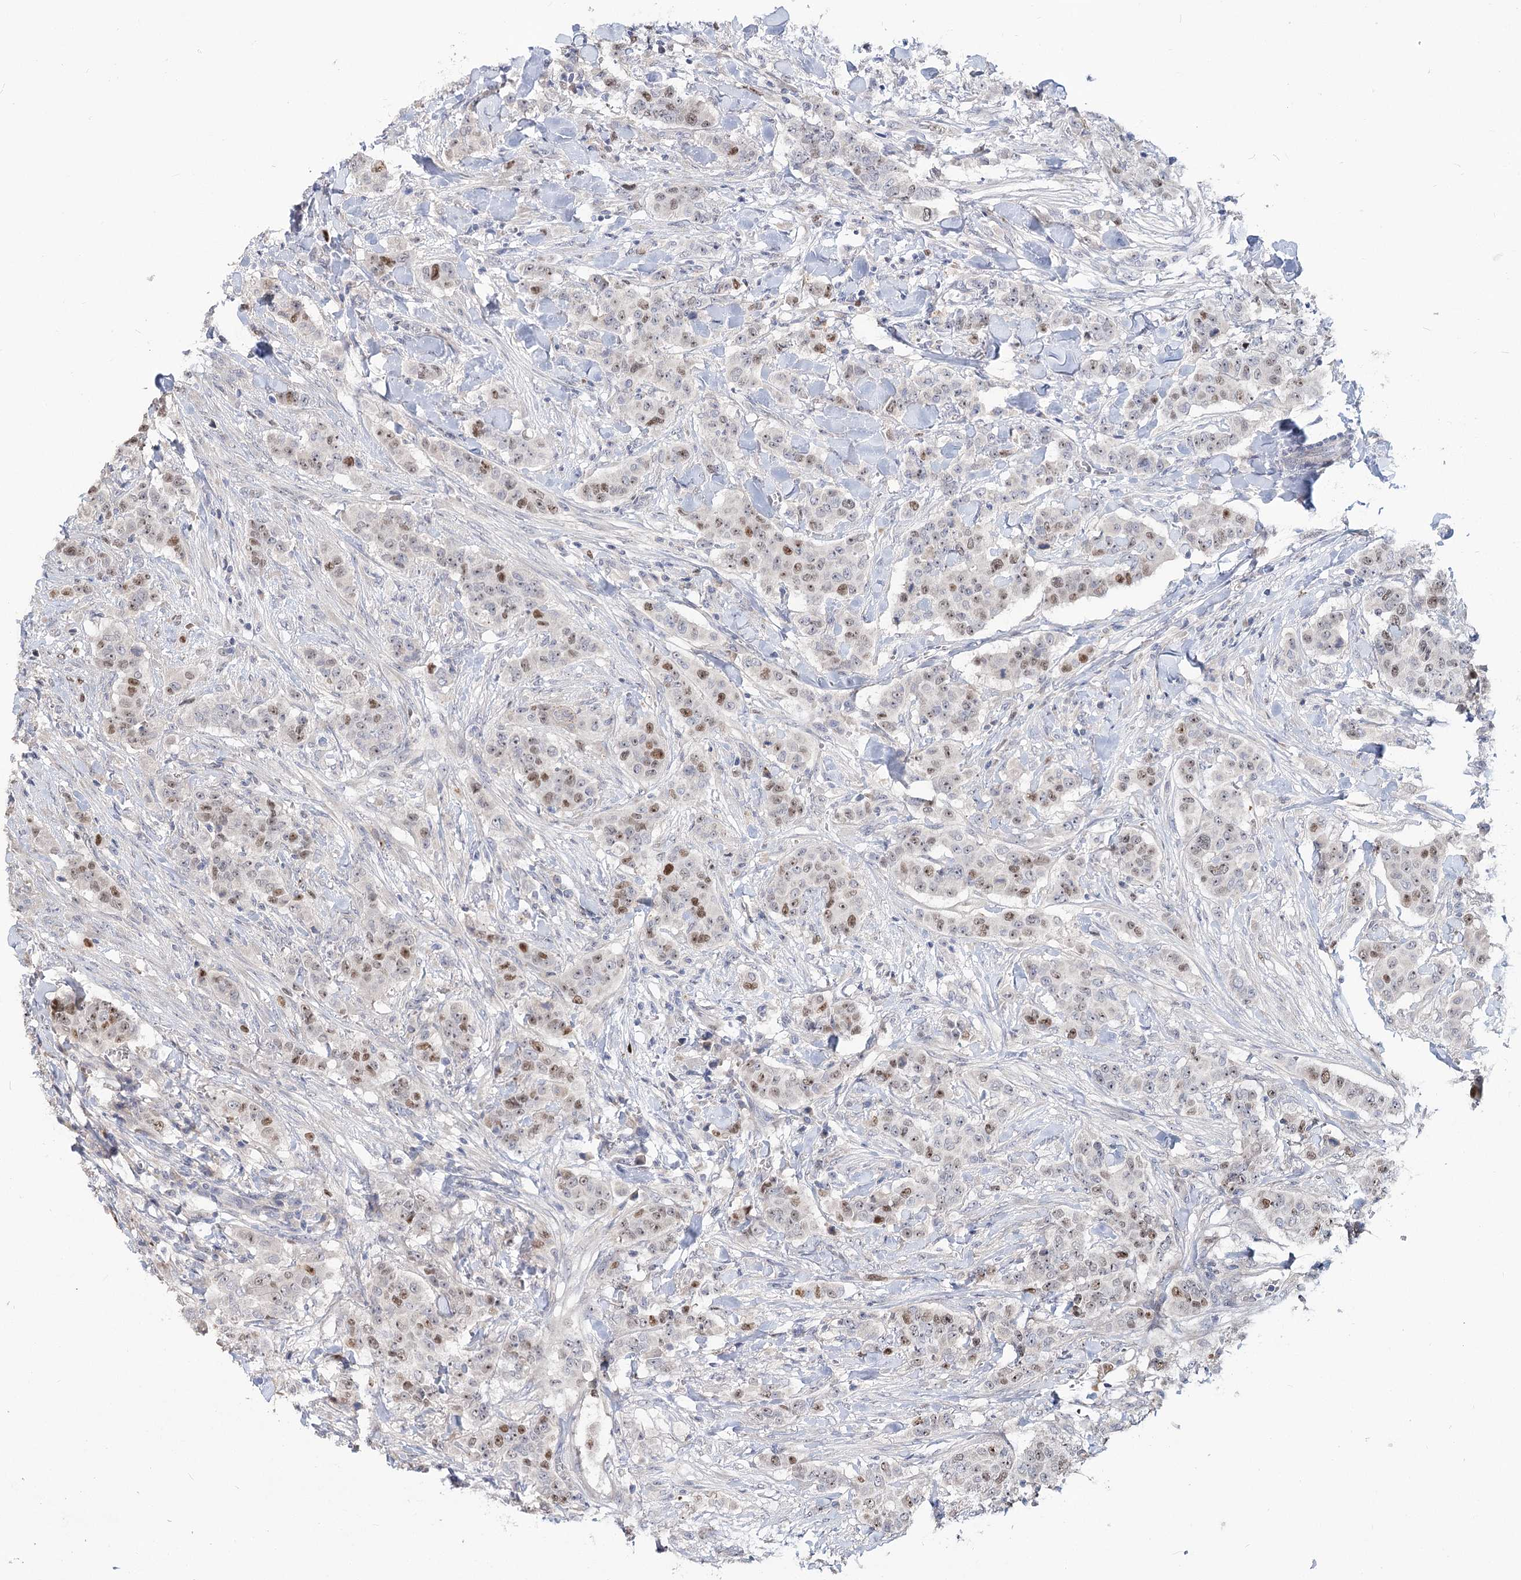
{"staining": {"intensity": "moderate", "quantity": "<25%", "location": "nuclear"}, "tissue": "breast cancer", "cell_type": "Tumor cells", "image_type": "cancer", "snomed": [{"axis": "morphology", "description": "Duct carcinoma"}, {"axis": "topography", "description": "Breast"}], "caption": "Immunohistochemistry (IHC) image of neoplastic tissue: human breast intraductal carcinoma stained using immunohistochemistry (IHC) exhibits low levels of moderate protein expression localized specifically in the nuclear of tumor cells, appearing as a nuclear brown color.", "gene": "PIK3C2A", "patient": {"sex": "female", "age": 40}}